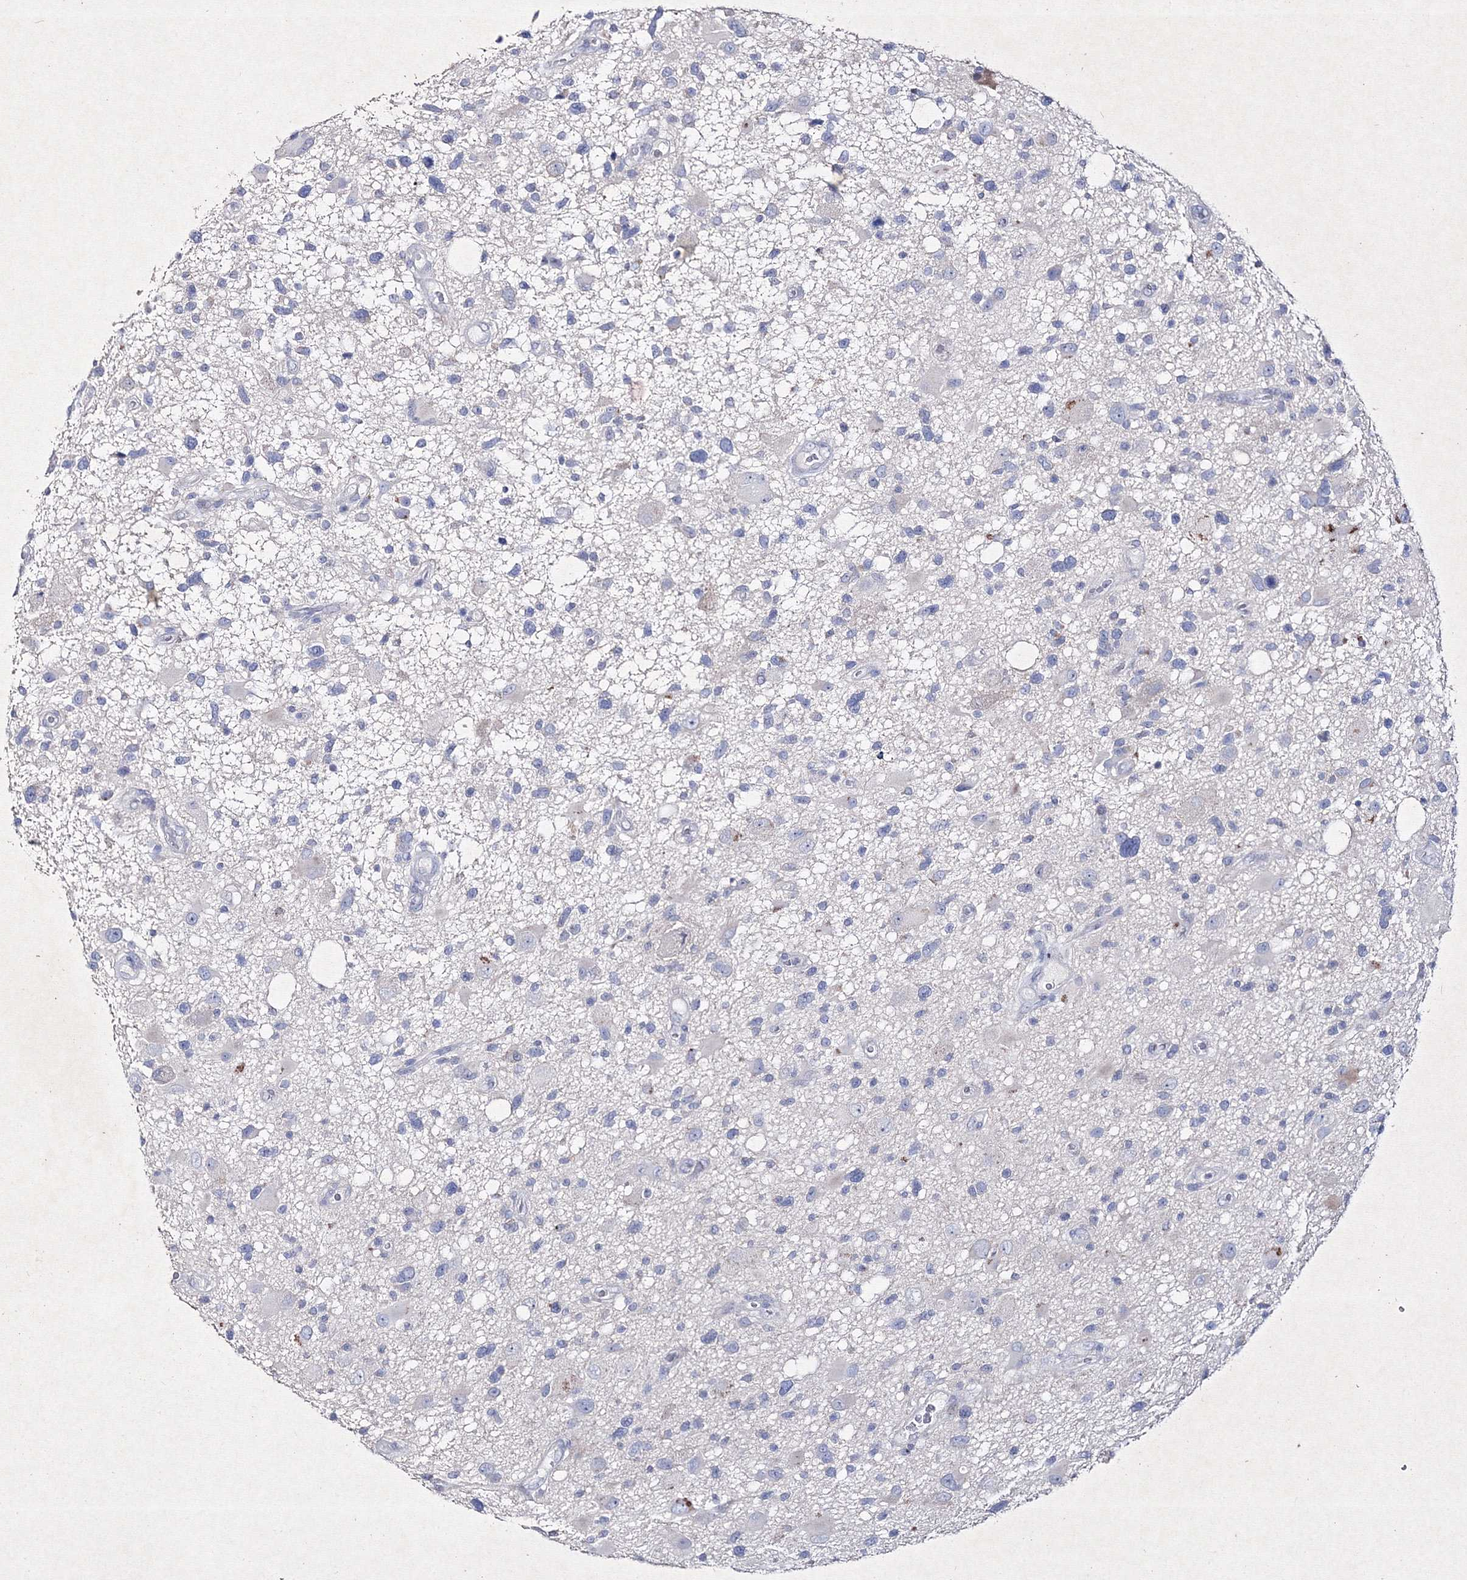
{"staining": {"intensity": "negative", "quantity": "none", "location": "none"}, "tissue": "glioma", "cell_type": "Tumor cells", "image_type": "cancer", "snomed": [{"axis": "morphology", "description": "Glioma, malignant, High grade"}, {"axis": "topography", "description": "Brain"}], "caption": "Tumor cells show no significant protein staining in malignant glioma (high-grade).", "gene": "SMIM29", "patient": {"sex": "male", "age": 33}}